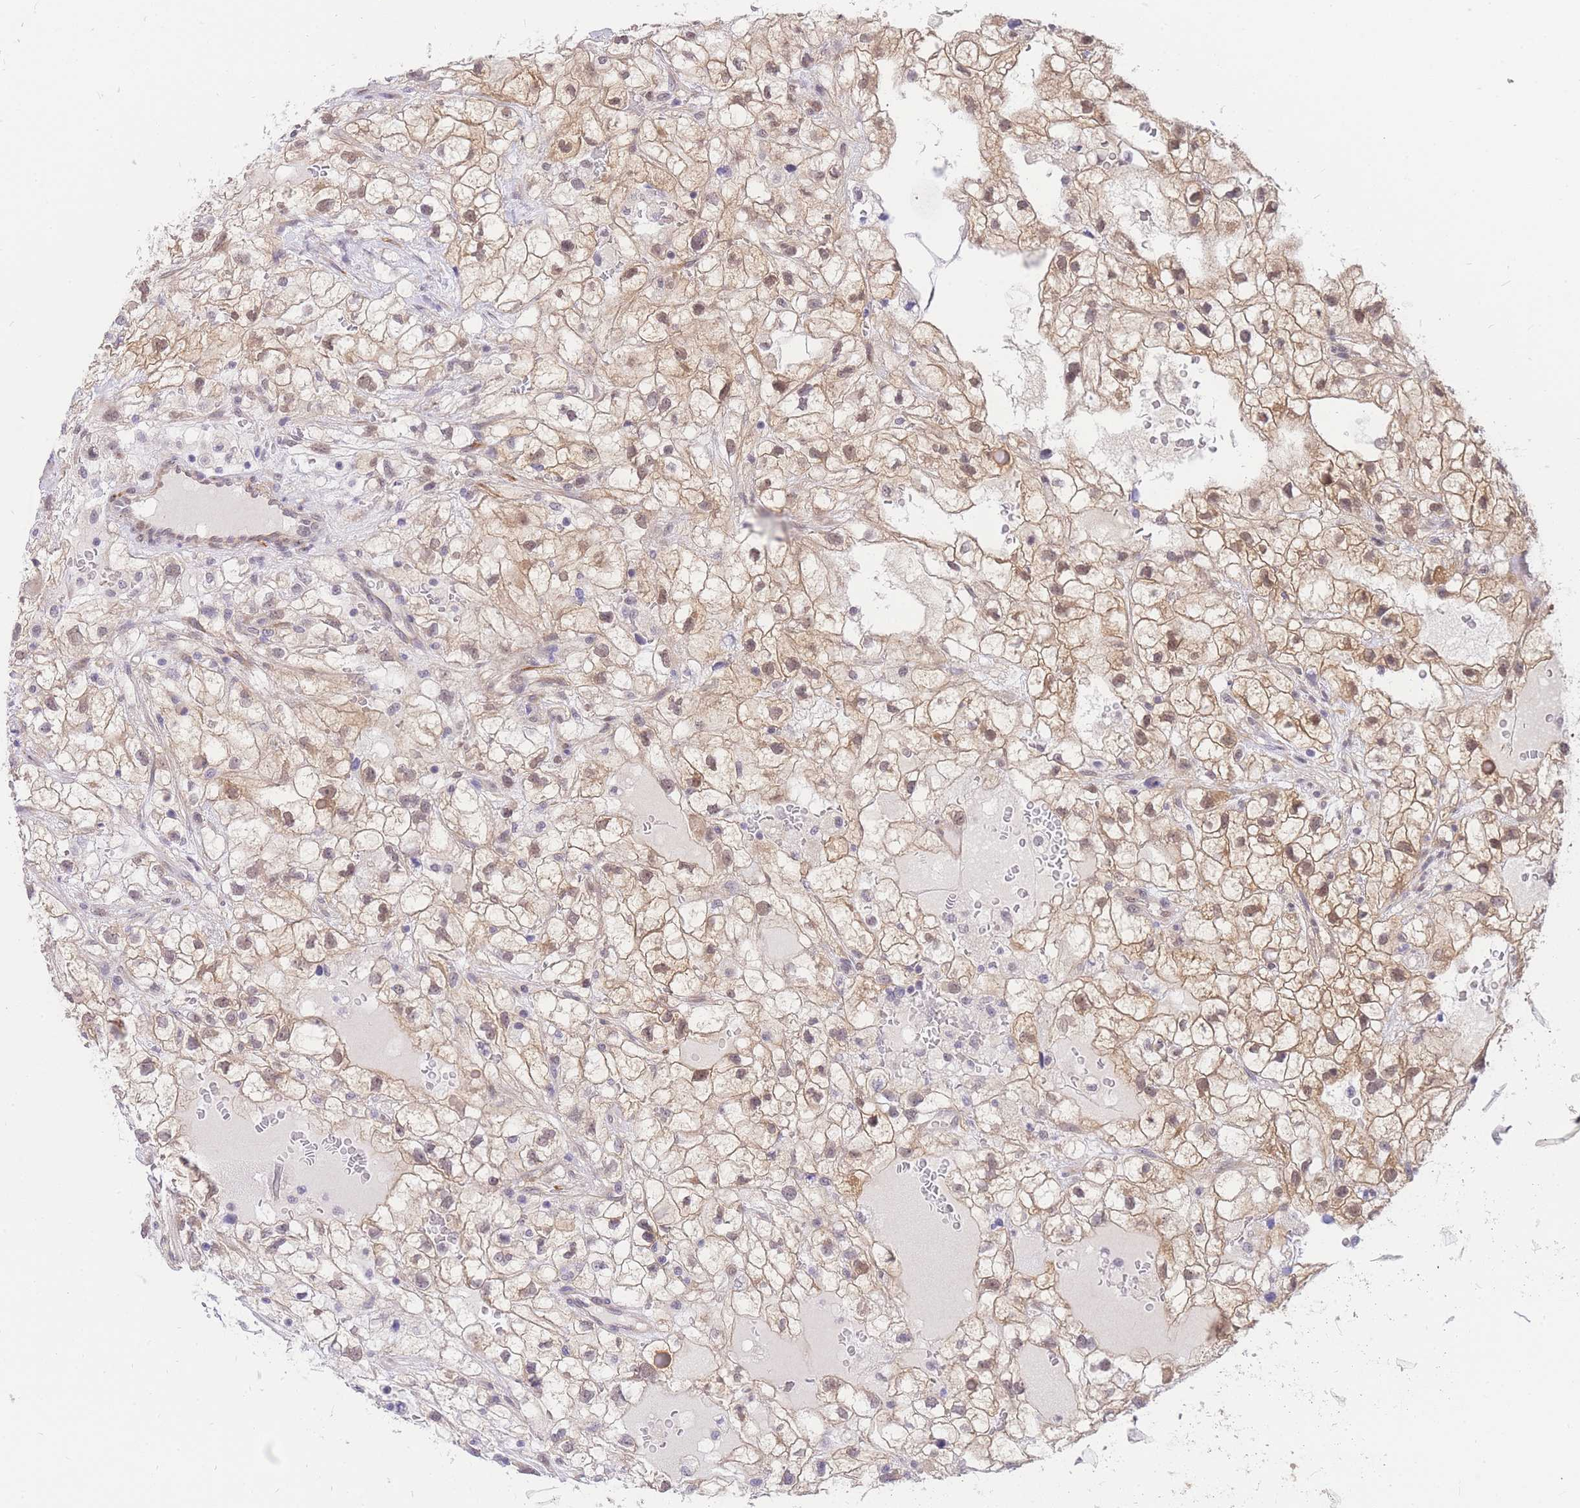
{"staining": {"intensity": "weak", "quantity": ">75%", "location": "cytoplasmic/membranous,nuclear"}, "tissue": "renal cancer", "cell_type": "Tumor cells", "image_type": "cancer", "snomed": [{"axis": "morphology", "description": "Adenocarcinoma, NOS"}, {"axis": "topography", "description": "Kidney"}], "caption": "Immunohistochemical staining of human renal cancer shows low levels of weak cytoplasmic/membranous and nuclear protein staining in about >75% of tumor cells. Using DAB (brown) and hematoxylin (blue) stains, captured at high magnification using brightfield microscopy.", "gene": "S100PBP", "patient": {"sex": "male", "age": 59}}